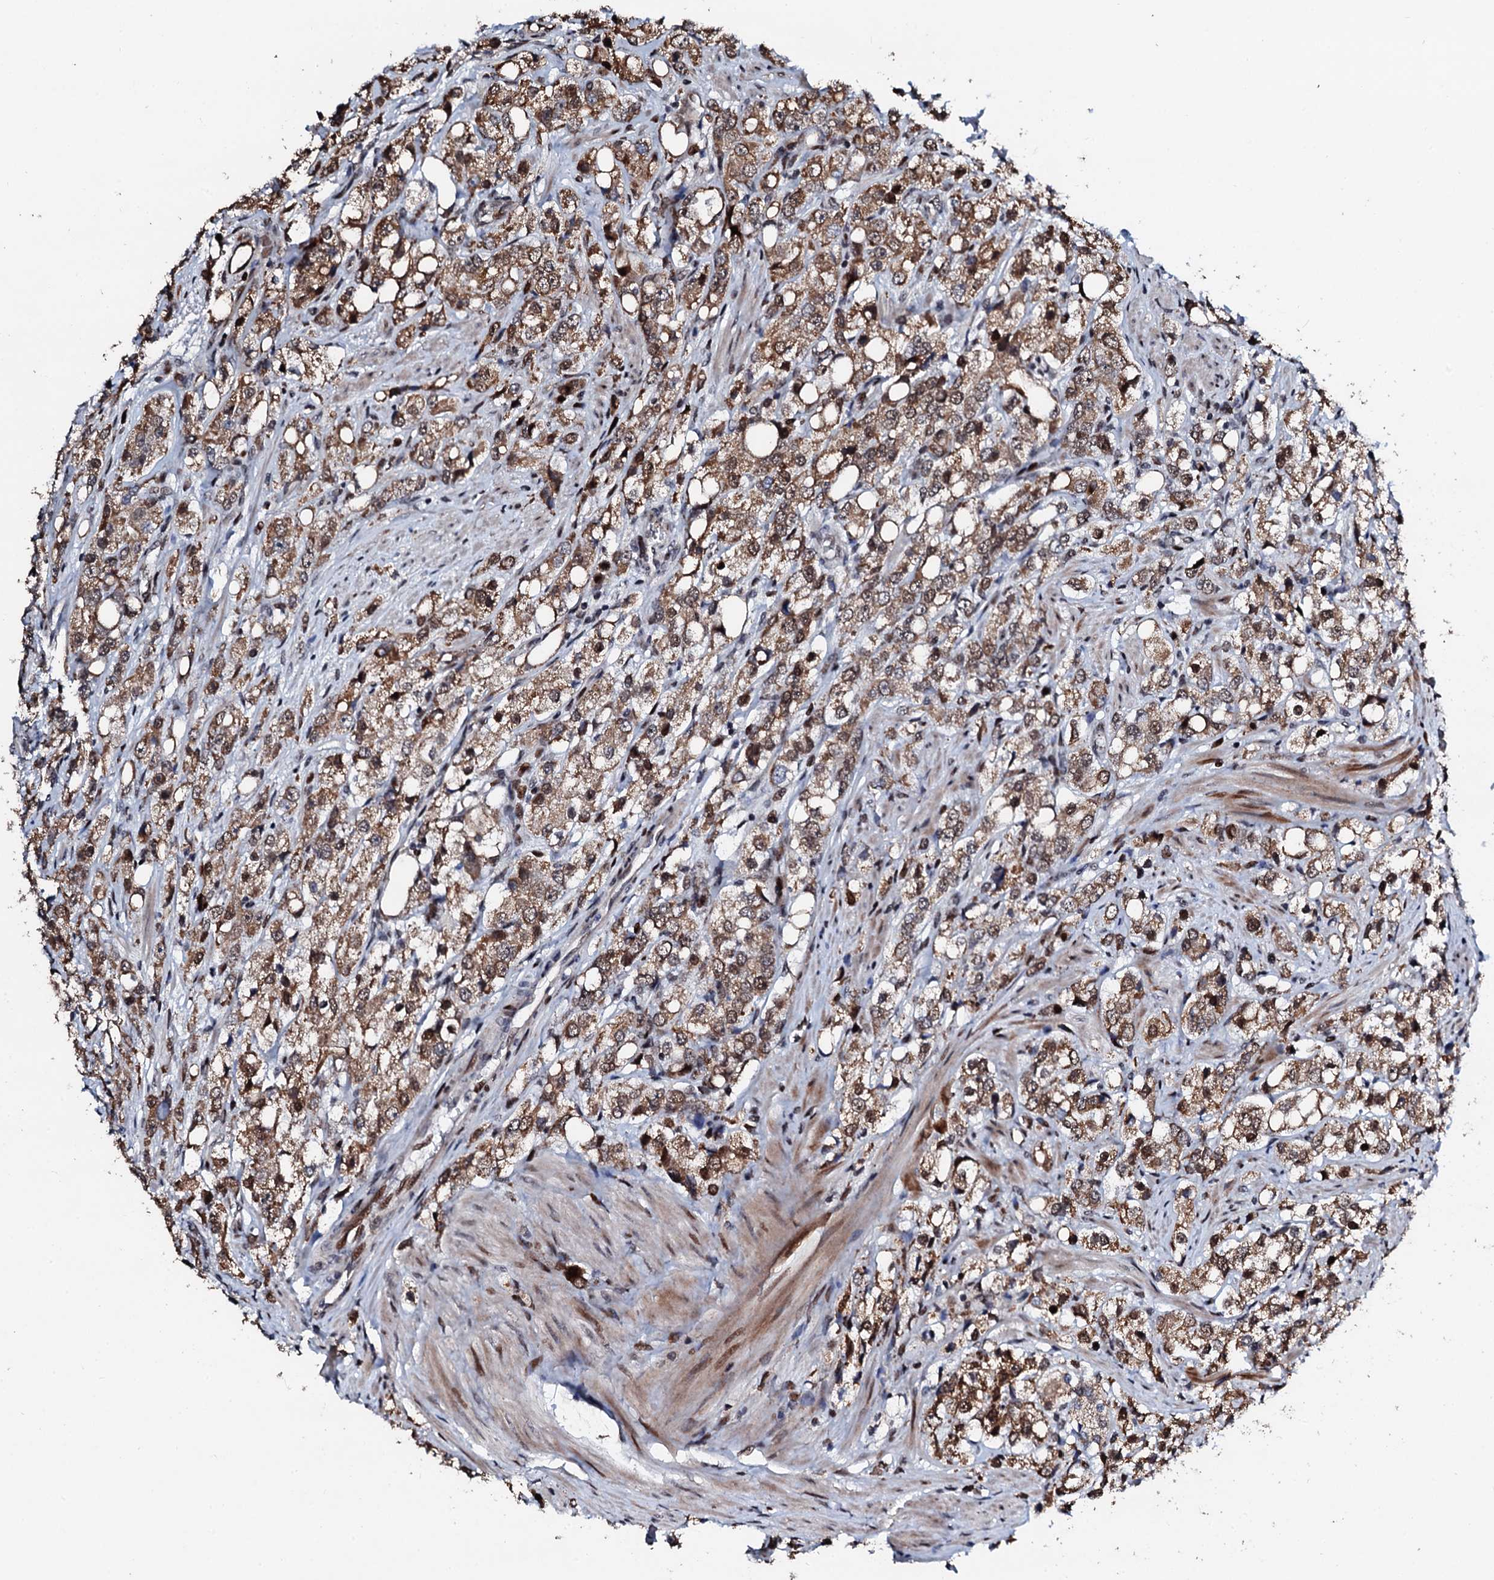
{"staining": {"intensity": "moderate", "quantity": ">75%", "location": "cytoplasmic/membranous,nuclear"}, "tissue": "prostate cancer", "cell_type": "Tumor cells", "image_type": "cancer", "snomed": [{"axis": "morphology", "description": "Adenocarcinoma, NOS"}, {"axis": "topography", "description": "Prostate"}], "caption": "Adenocarcinoma (prostate) tissue exhibits moderate cytoplasmic/membranous and nuclear staining in about >75% of tumor cells", "gene": "KIF18A", "patient": {"sex": "male", "age": 79}}